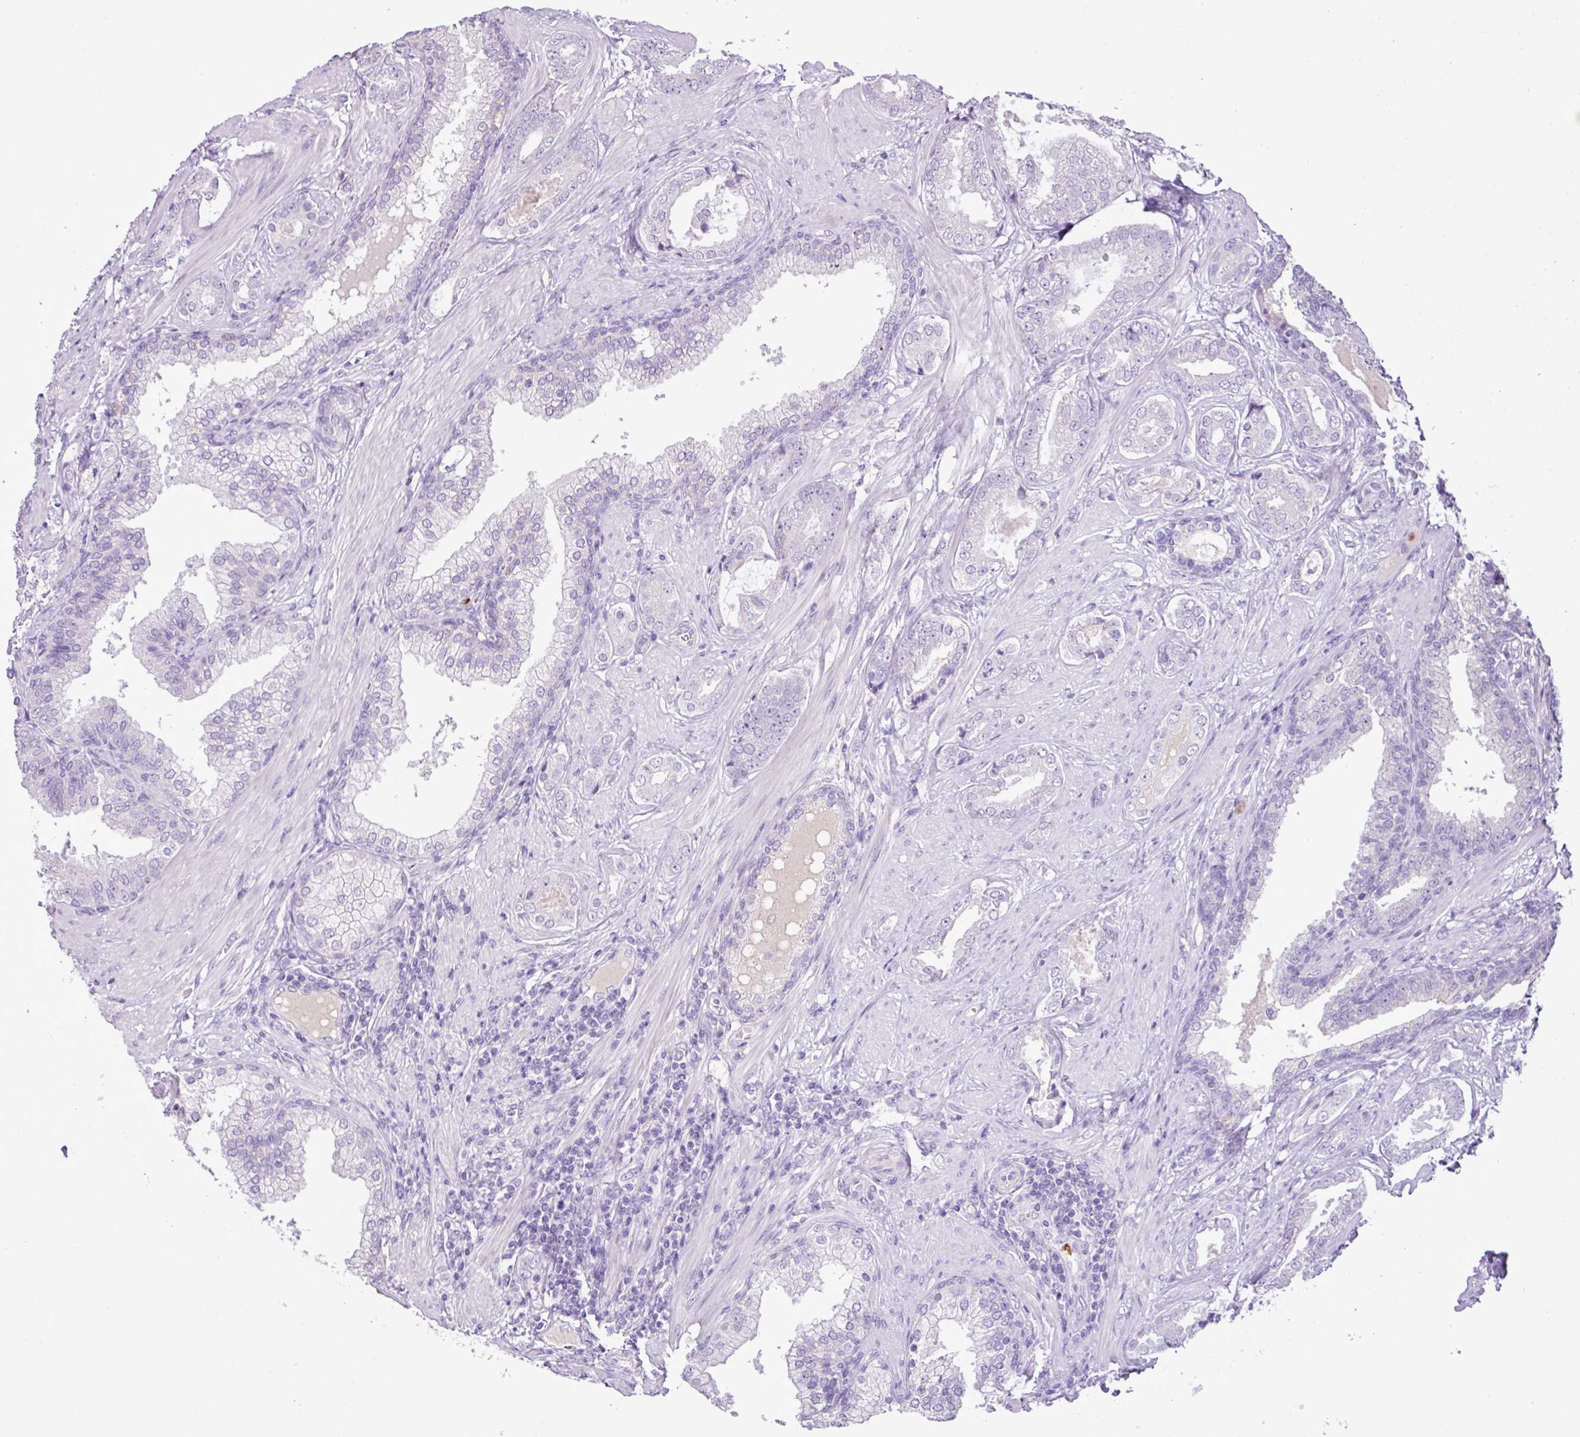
{"staining": {"intensity": "negative", "quantity": "none", "location": "none"}, "tissue": "prostate cancer", "cell_type": "Tumor cells", "image_type": "cancer", "snomed": [{"axis": "morphology", "description": "Adenocarcinoma, High grade"}, {"axis": "topography", "description": "Prostate"}], "caption": "Immunohistochemistry (IHC) of human adenocarcinoma (high-grade) (prostate) displays no staining in tumor cells.", "gene": "HTR3E", "patient": {"sex": "male", "age": 60}}